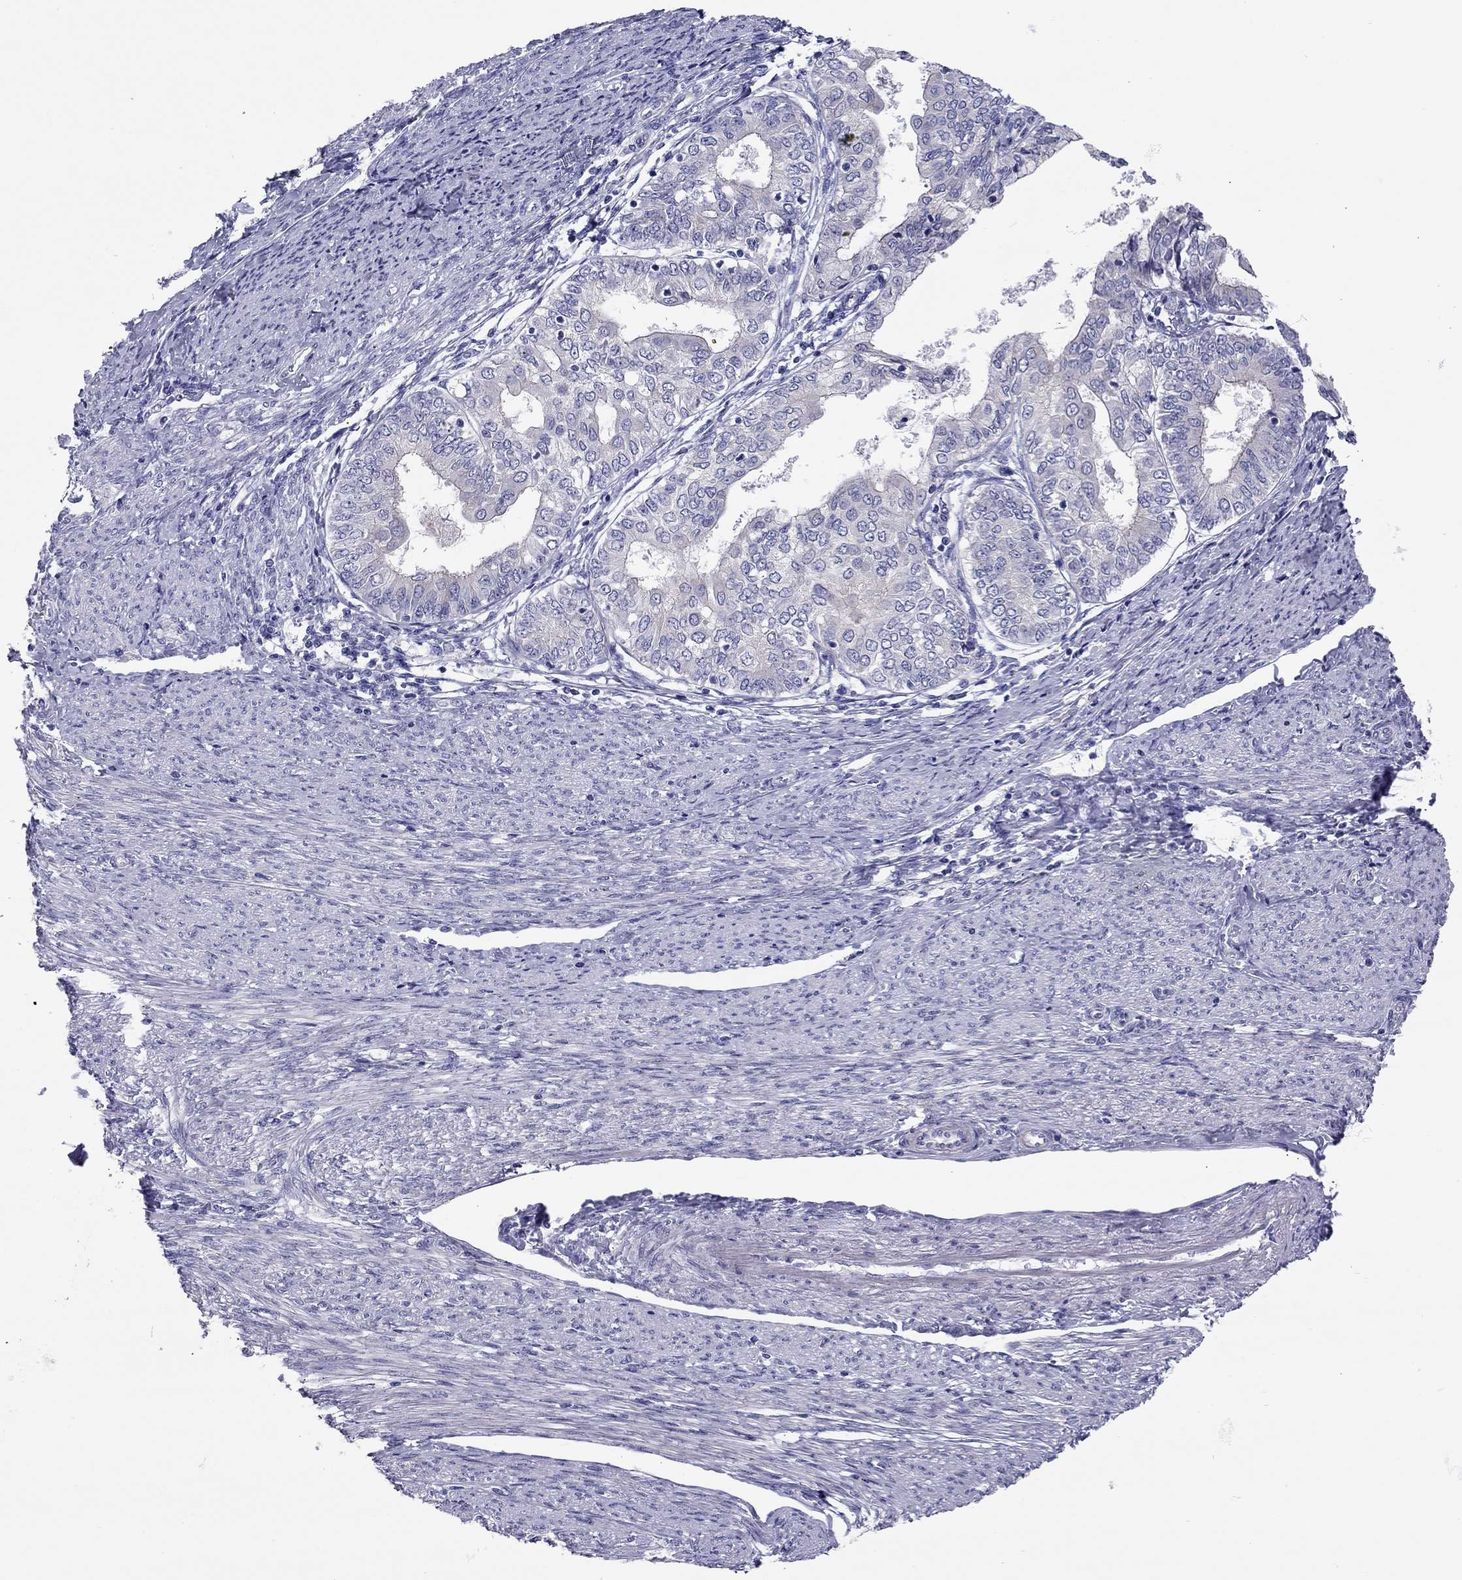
{"staining": {"intensity": "negative", "quantity": "none", "location": "none"}, "tissue": "endometrial cancer", "cell_type": "Tumor cells", "image_type": "cancer", "snomed": [{"axis": "morphology", "description": "Adenocarcinoma, NOS"}, {"axis": "topography", "description": "Endometrium"}], "caption": "Tumor cells show no significant expression in endometrial adenocarcinoma.", "gene": "SCARB1", "patient": {"sex": "female", "age": 68}}